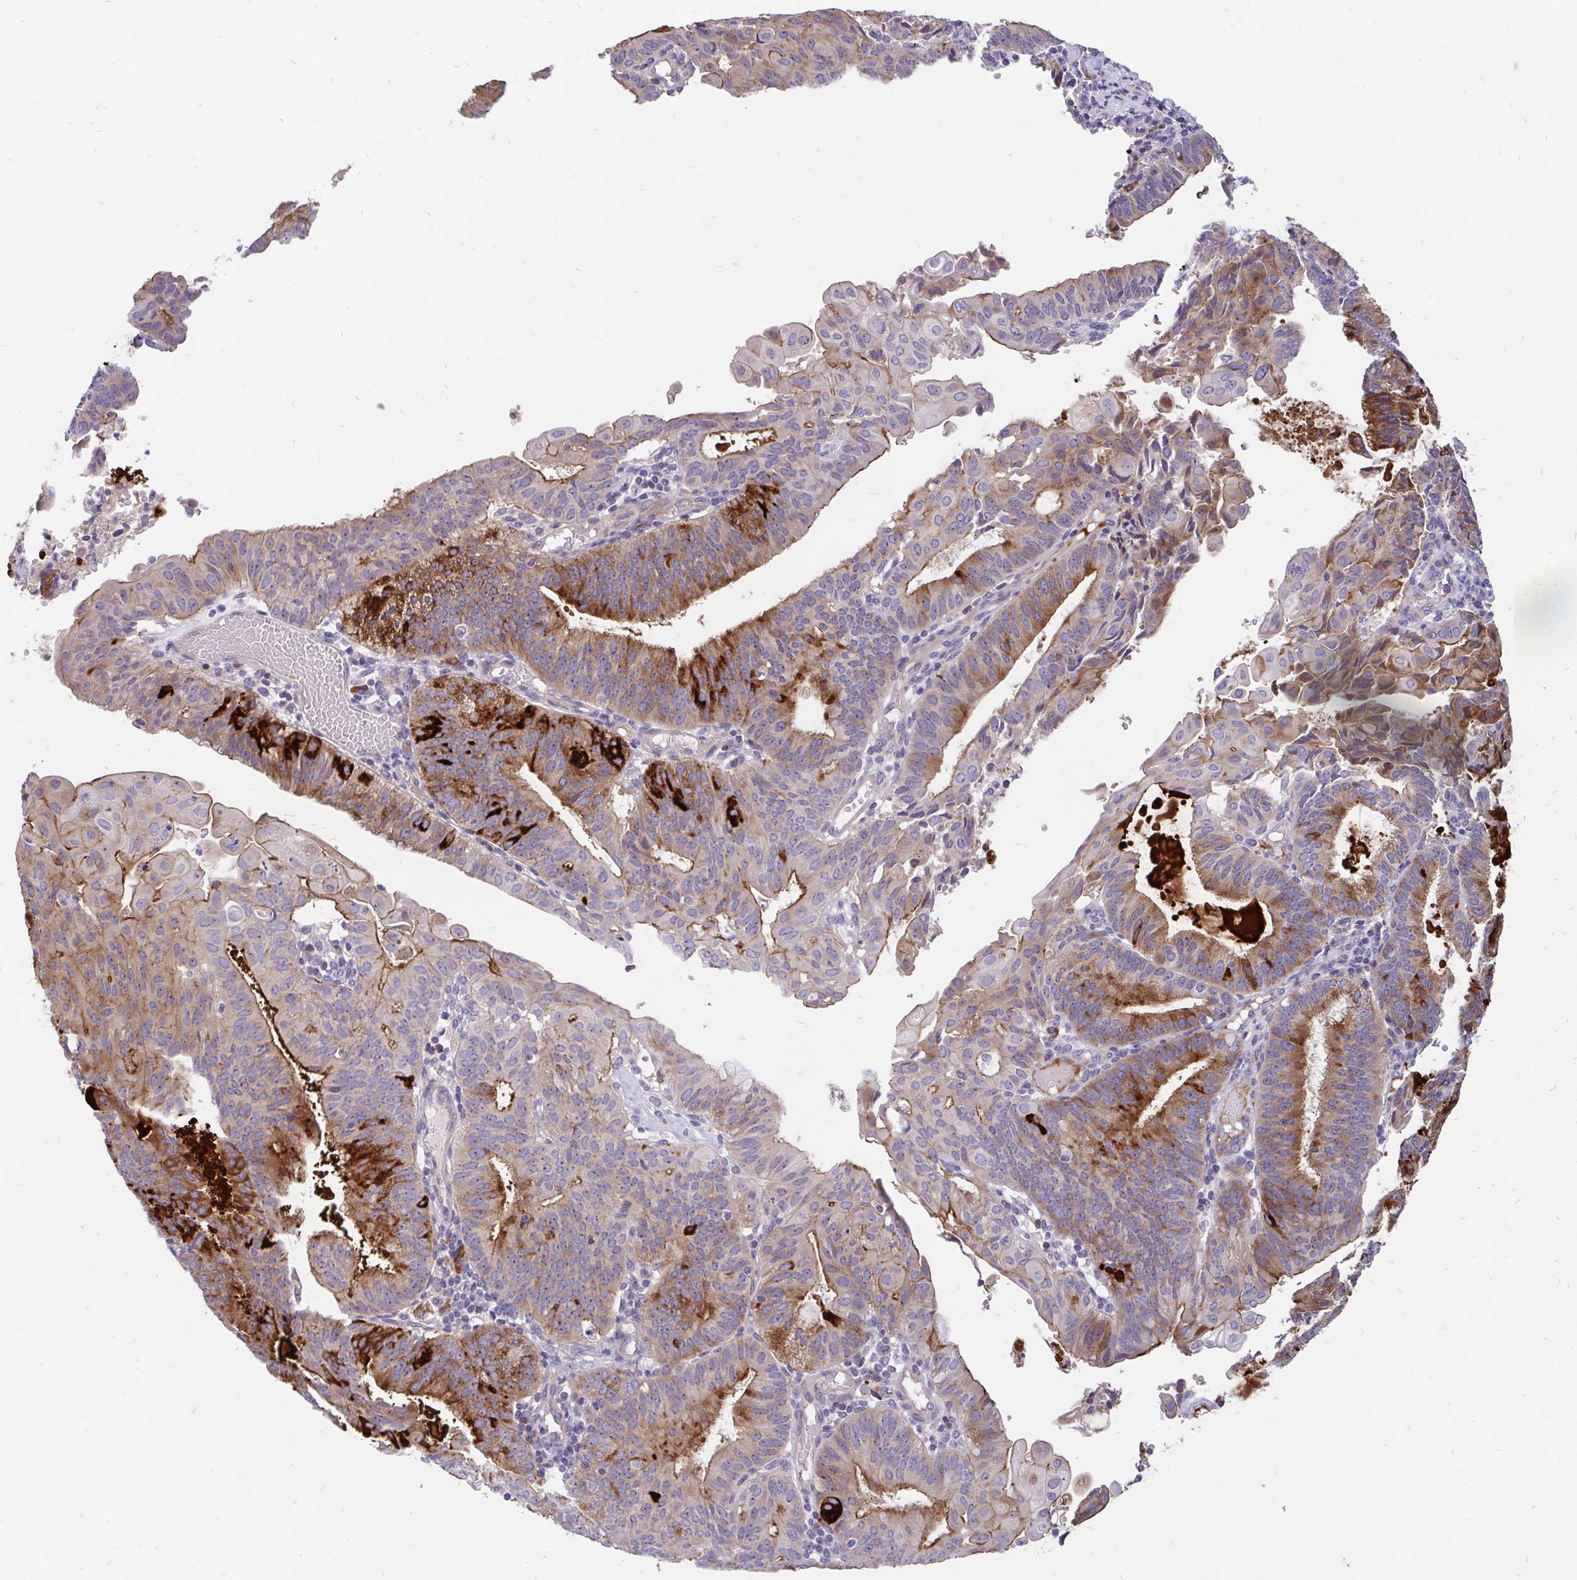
{"staining": {"intensity": "strong", "quantity": "25%-75%", "location": "cytoplasmic/membranous"}, "tissue": "endometrial cancer", "cell_type": "Tumor cells", "image_type": "cancer", "snomed": [{"axis": "morphology", "description": "Adenocarcinoma, NOS"}, {"axis": "topography", "description": "Endometrium"}], "caption": "IHC of endometrial cancer exhibits high levels of strong cytoplasmic/membranous positivity in about 25%-75% of tumor cells.", "gene": "LRRC26", "patient": {"sex": "female", "age": 49}}